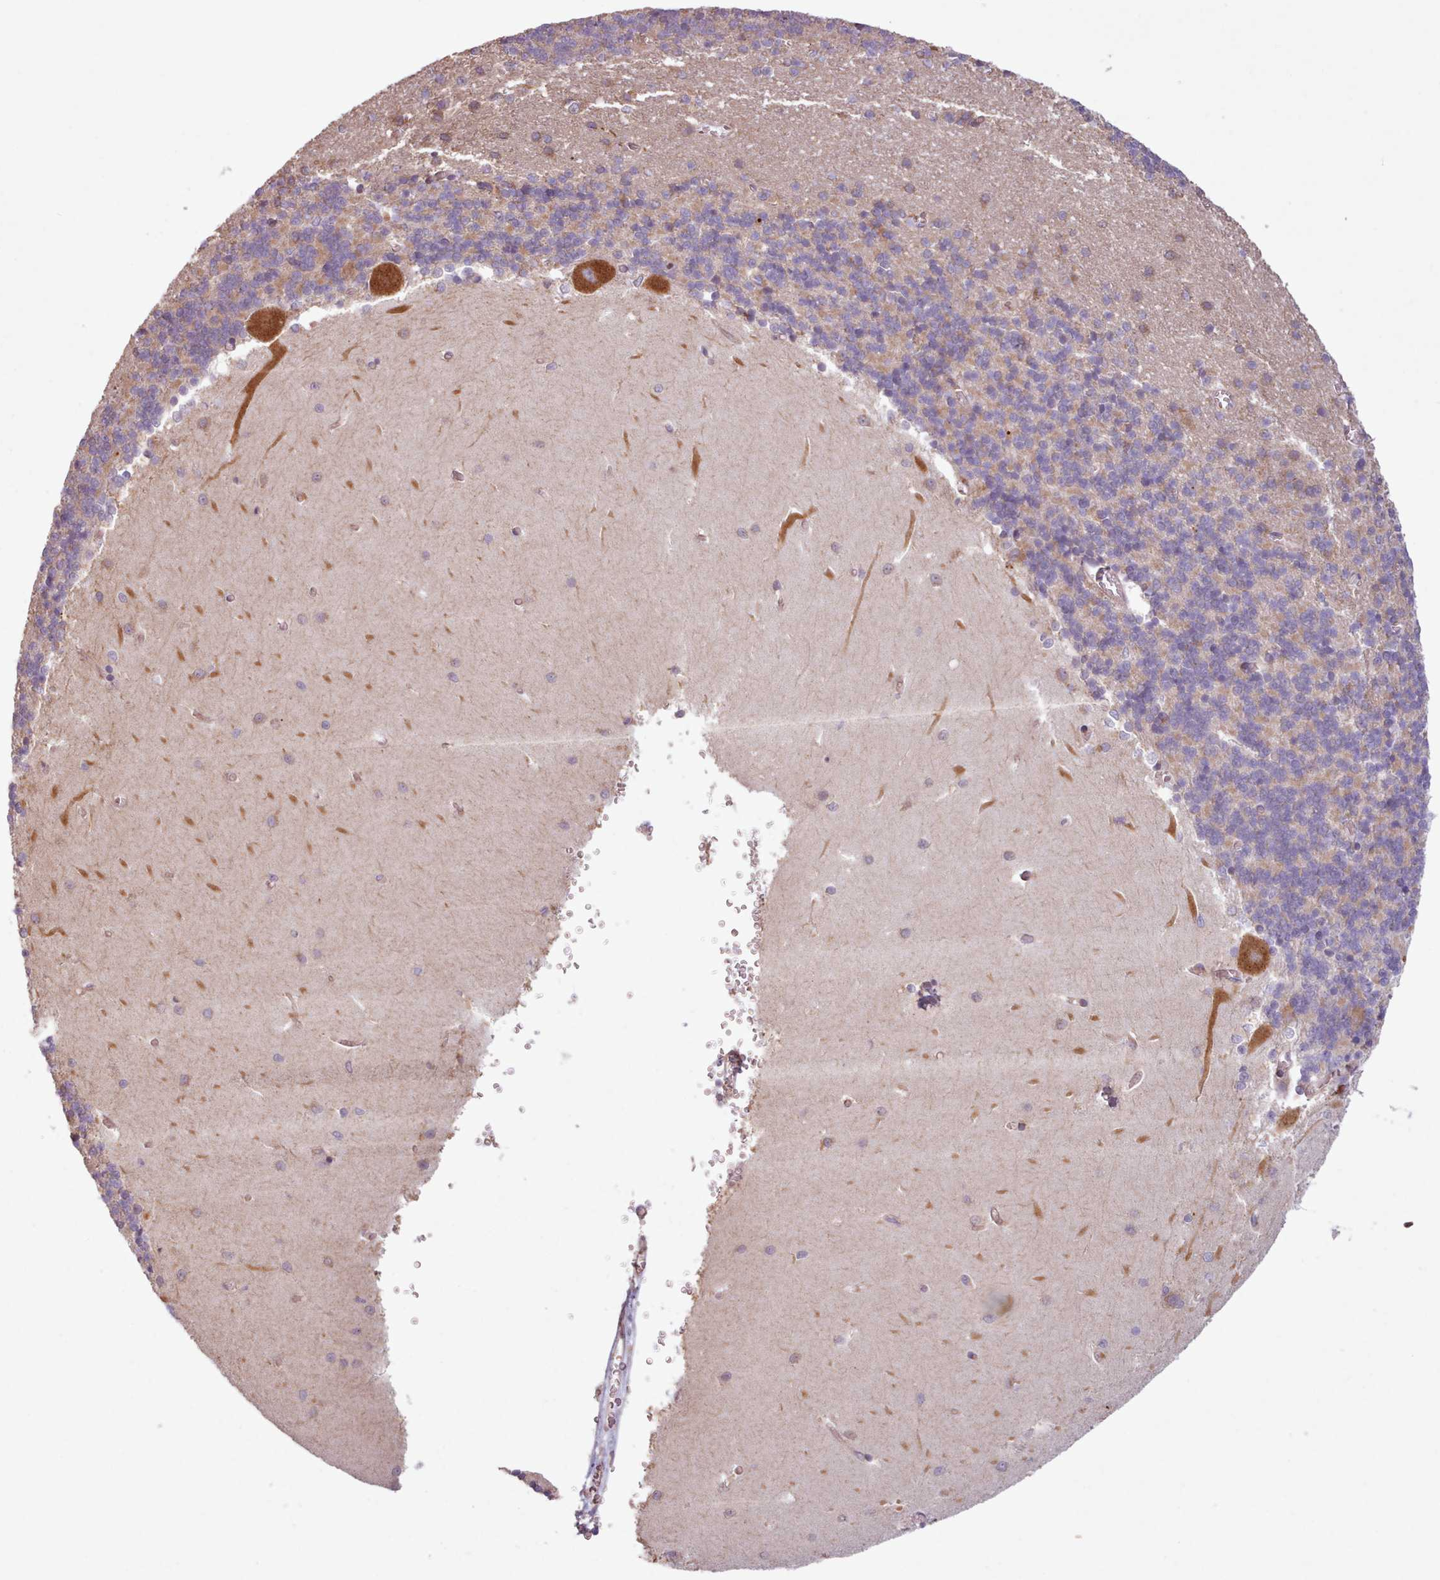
{"staining": {"intensity": "weak", "quantity": ">75%", "location": "cytoplasmic/membranous"}, "tissue": "cerebellum", "cell_type": "Cells in granular layer", "image_type": "normal", "snomed": [{"axis": "morphology", "description": "Normal tissue, NOS"}, {"axis": "topography", "description": "Cerebellum"}], "caption": "Unremarkable cerebellum was stained to show a protein in brown. There is low levels of weak cytoplasmic/membranous expression in about >75% of cells in granular layer. The staining was performed using DAB (3,3'-diaminobenzidine), with brown indicating positive protein expression. Nuclei are stained blue with hematoxylin.", "gene": "WASHC2A", "patient": {"sex": "male", "age": 37}}